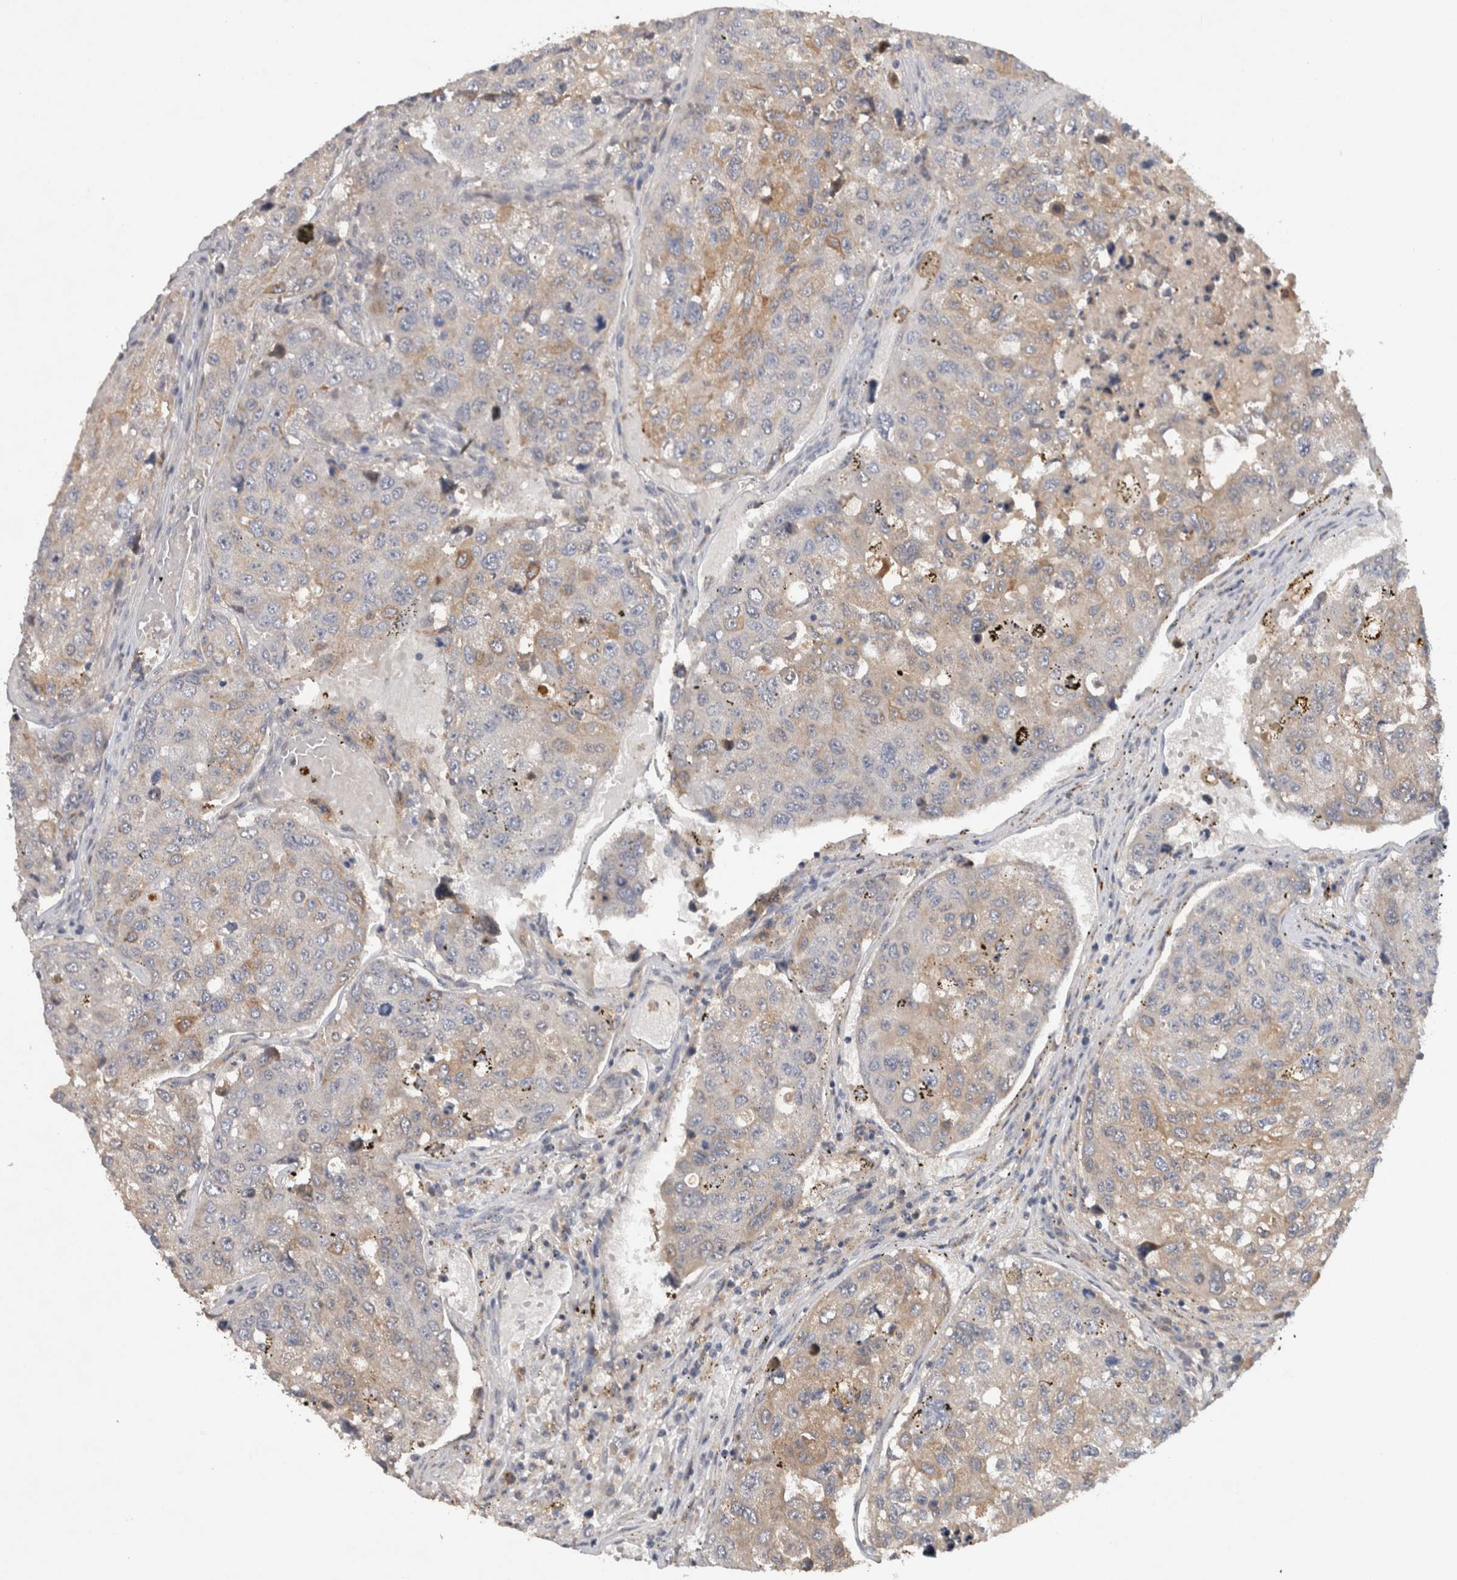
{"staining": {"intensity": "moderate", "quantity": "<25%", "location": "cytoplasmic/membranous"}, "tissue": "urothelial cancer", "cell_type": "Tumor cells", "image_type": "cancer", "snomed": [{"axis": "morphology", "description": "Urothelial carcinoma, High grade"}, {"axis": "topography", "description": "Lymph node"}, {"axis": "topography", "description": "Urinary bladder"}], "caption": "Urothelial carcinoma (high-grade) was stained to show a protein in brown. There is low levels of moderate cytoplasmic/membranous staining in approximately <25% of tumor cells.", "gene": "HEXD", "patient": {"sex": "male", "age": 51}}